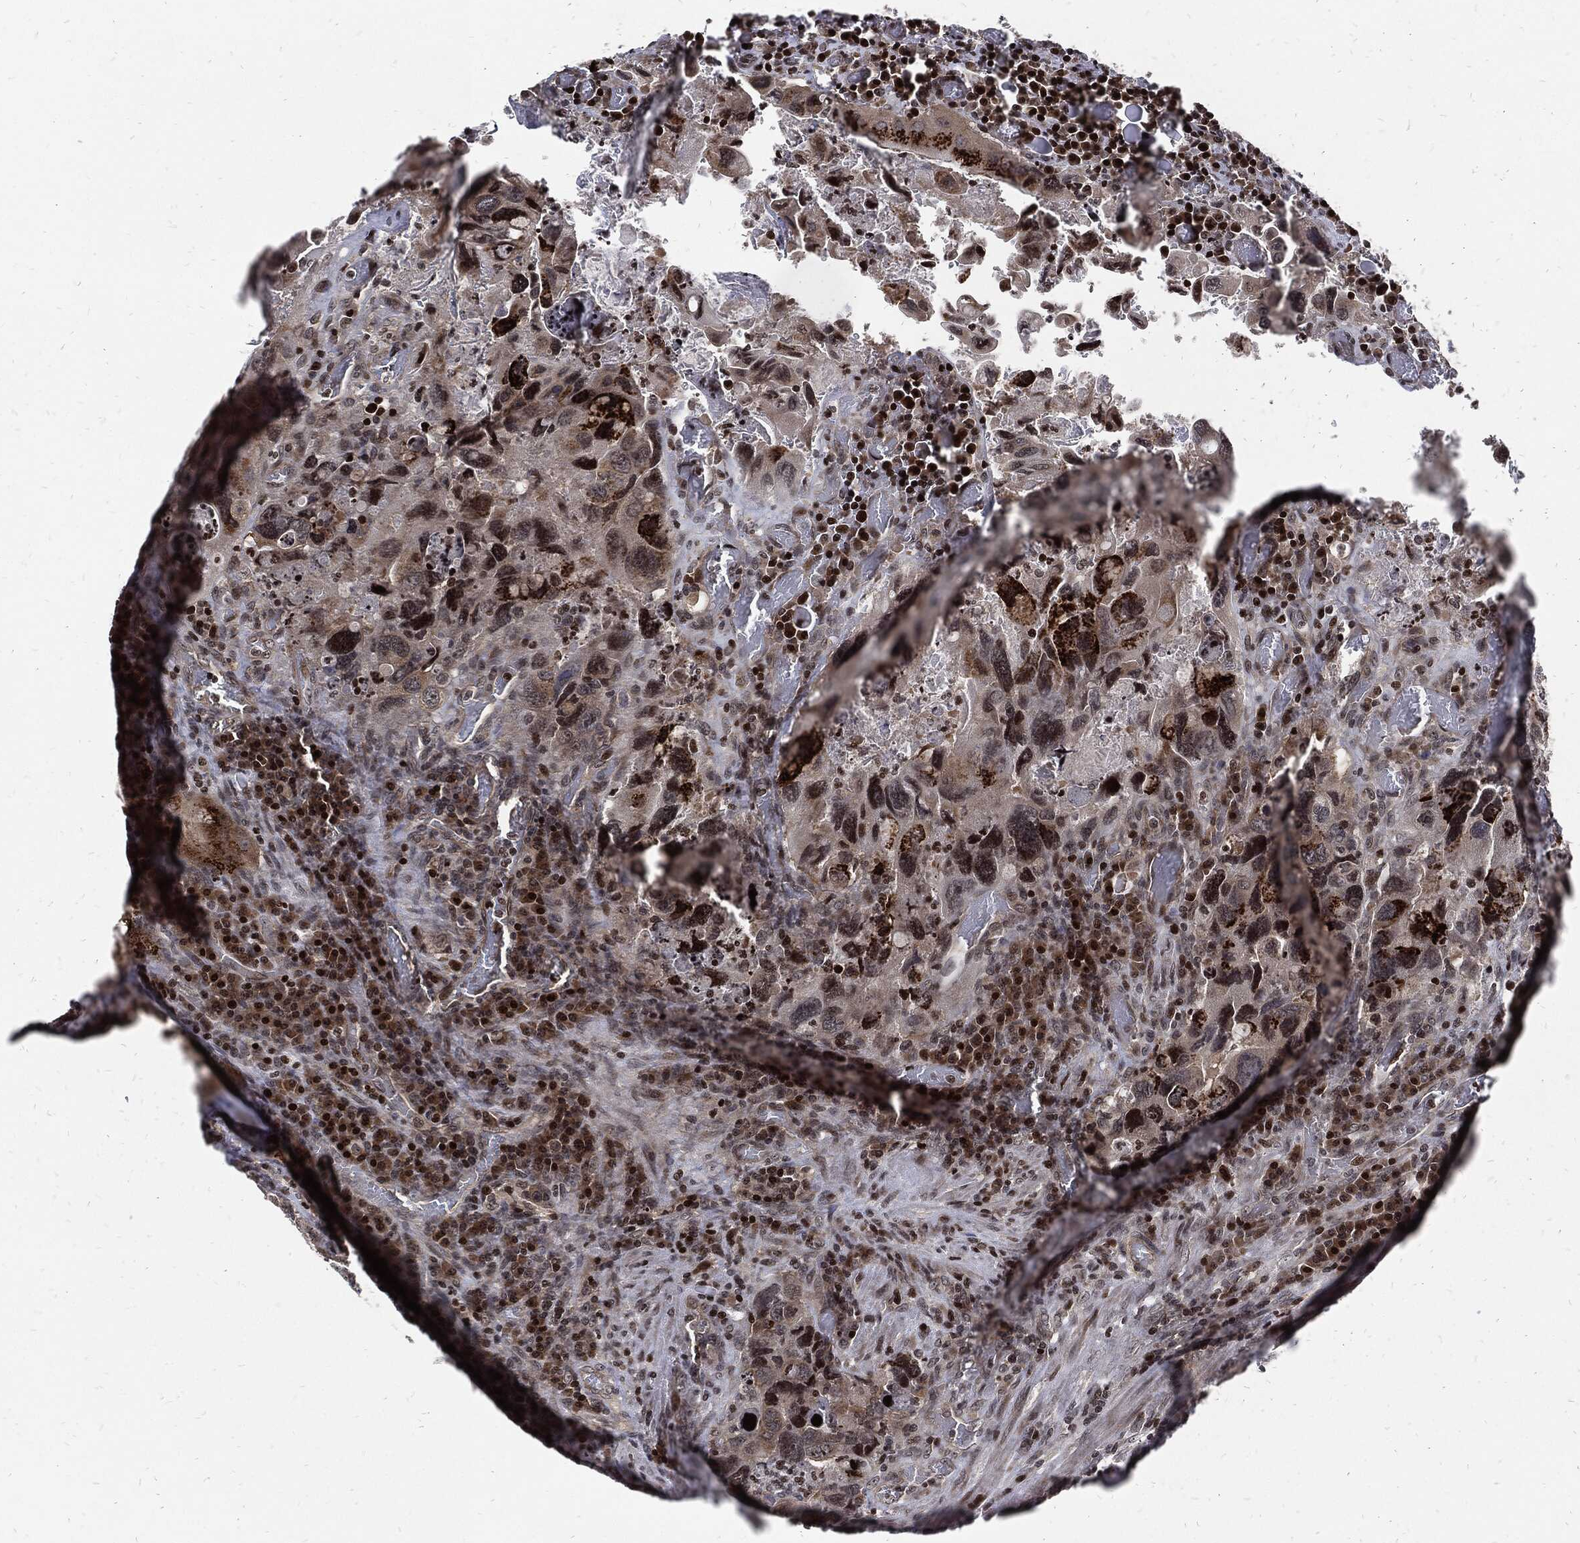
{"staining": {"intensity": "strong", "quantity": "<25%", "location": "cytoplasmic/membranous,nuclear"}, "tissue": "colorectal cancer", "cell_type": "Tumor cells", "image_type": "cancer", "snomed": [{"axis": "morphology", "description": "Adenocarcinoma, NOS"}, {"axis": "topography", "description": "Rectum"}], "caption": "Strong cytoplasmic/membranous and nuclear protein staining is identified in approximately <25% of tumor cells in colorectal cancer (adenocarcinoma).", "gene": "ZNF775", "patient": {"sex": "male", "age": 62}}